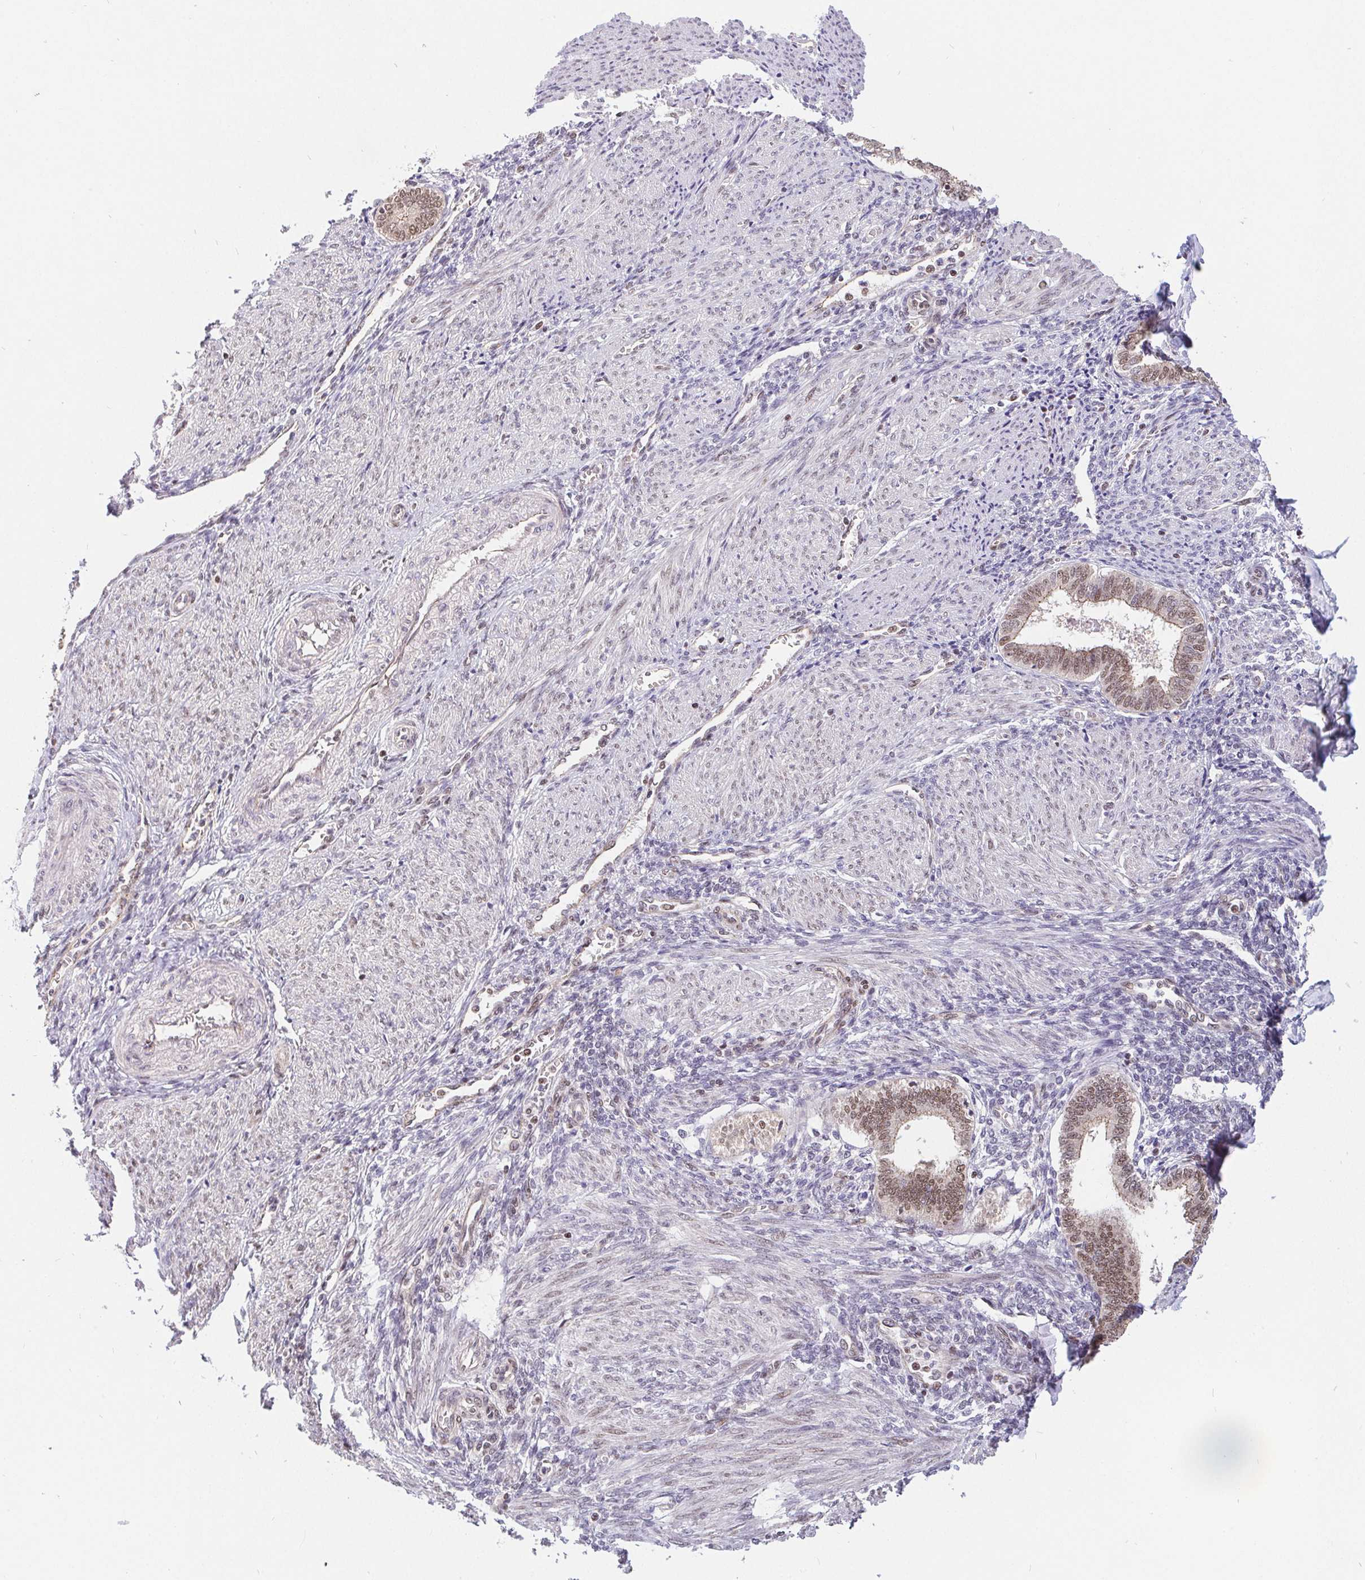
{"staining": {"intensity": "weak", "quantity": "<25%", "location": "nuclear"}, "tissue": "endometrium", "cell_type": "Cells in endometrial stroma", "image_type": "normal", "snomed": [{"axis": "morphology", "description": "Normal tissue, NOS"}, {"axis": "topography", "description": "Endometrium"}], "caption": "The histopathology image displays no staining of cells in endometrial stroma in unremarkable endometrium. (Stains: DAB (3,3'-diaminobenzidine) immunohistochemistry (IHC) with hematoxylin counter stain, Microscopy: brightfield microscopy at high magnification).", "gene": "POU2F1", "patient": {"sex": "female", "age": 42}}